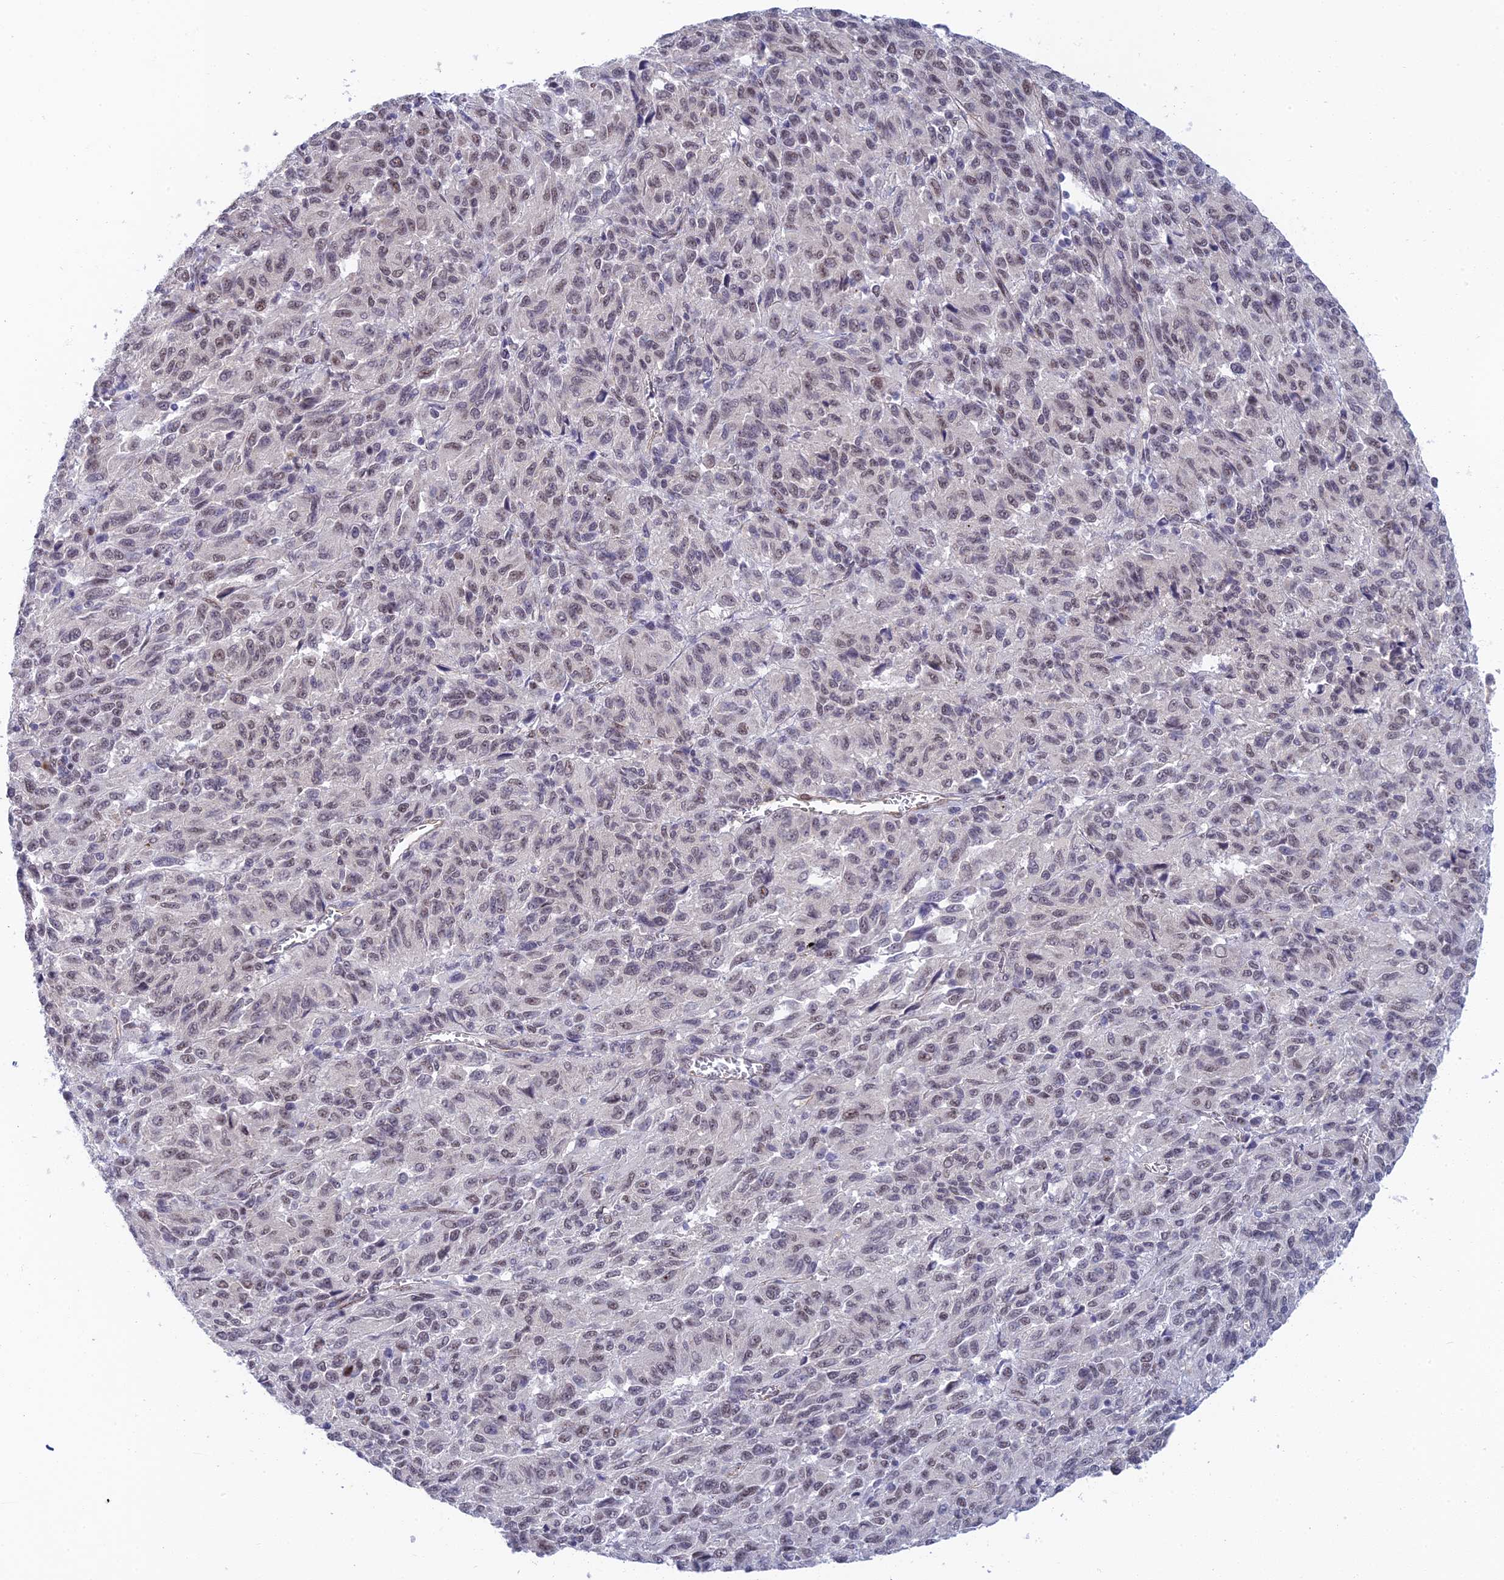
{"staining": {"intensity": "weak", "quantity": "25%-75%", "location": "nuclear"}, "tissue": "melanoma", "cell_type": "Tumor cells", "image_type": "cancer", "snomed": [{"axis": "morphology", "description": "Malignant melanoma, Metastatic site"}, {"axis": "topography", "description": "Lung"}], "caption": "Immunohistochemistry image of neoplastic tissue: malignant melanoma (metastatic site) stained using IHC displays low levels of weak protein expression localized specifically in the nuclear of tumor cells, appearing as a nuclear brown color.", "gene": "CFAP92", "patient": {"sex": "male", "age": 64}}